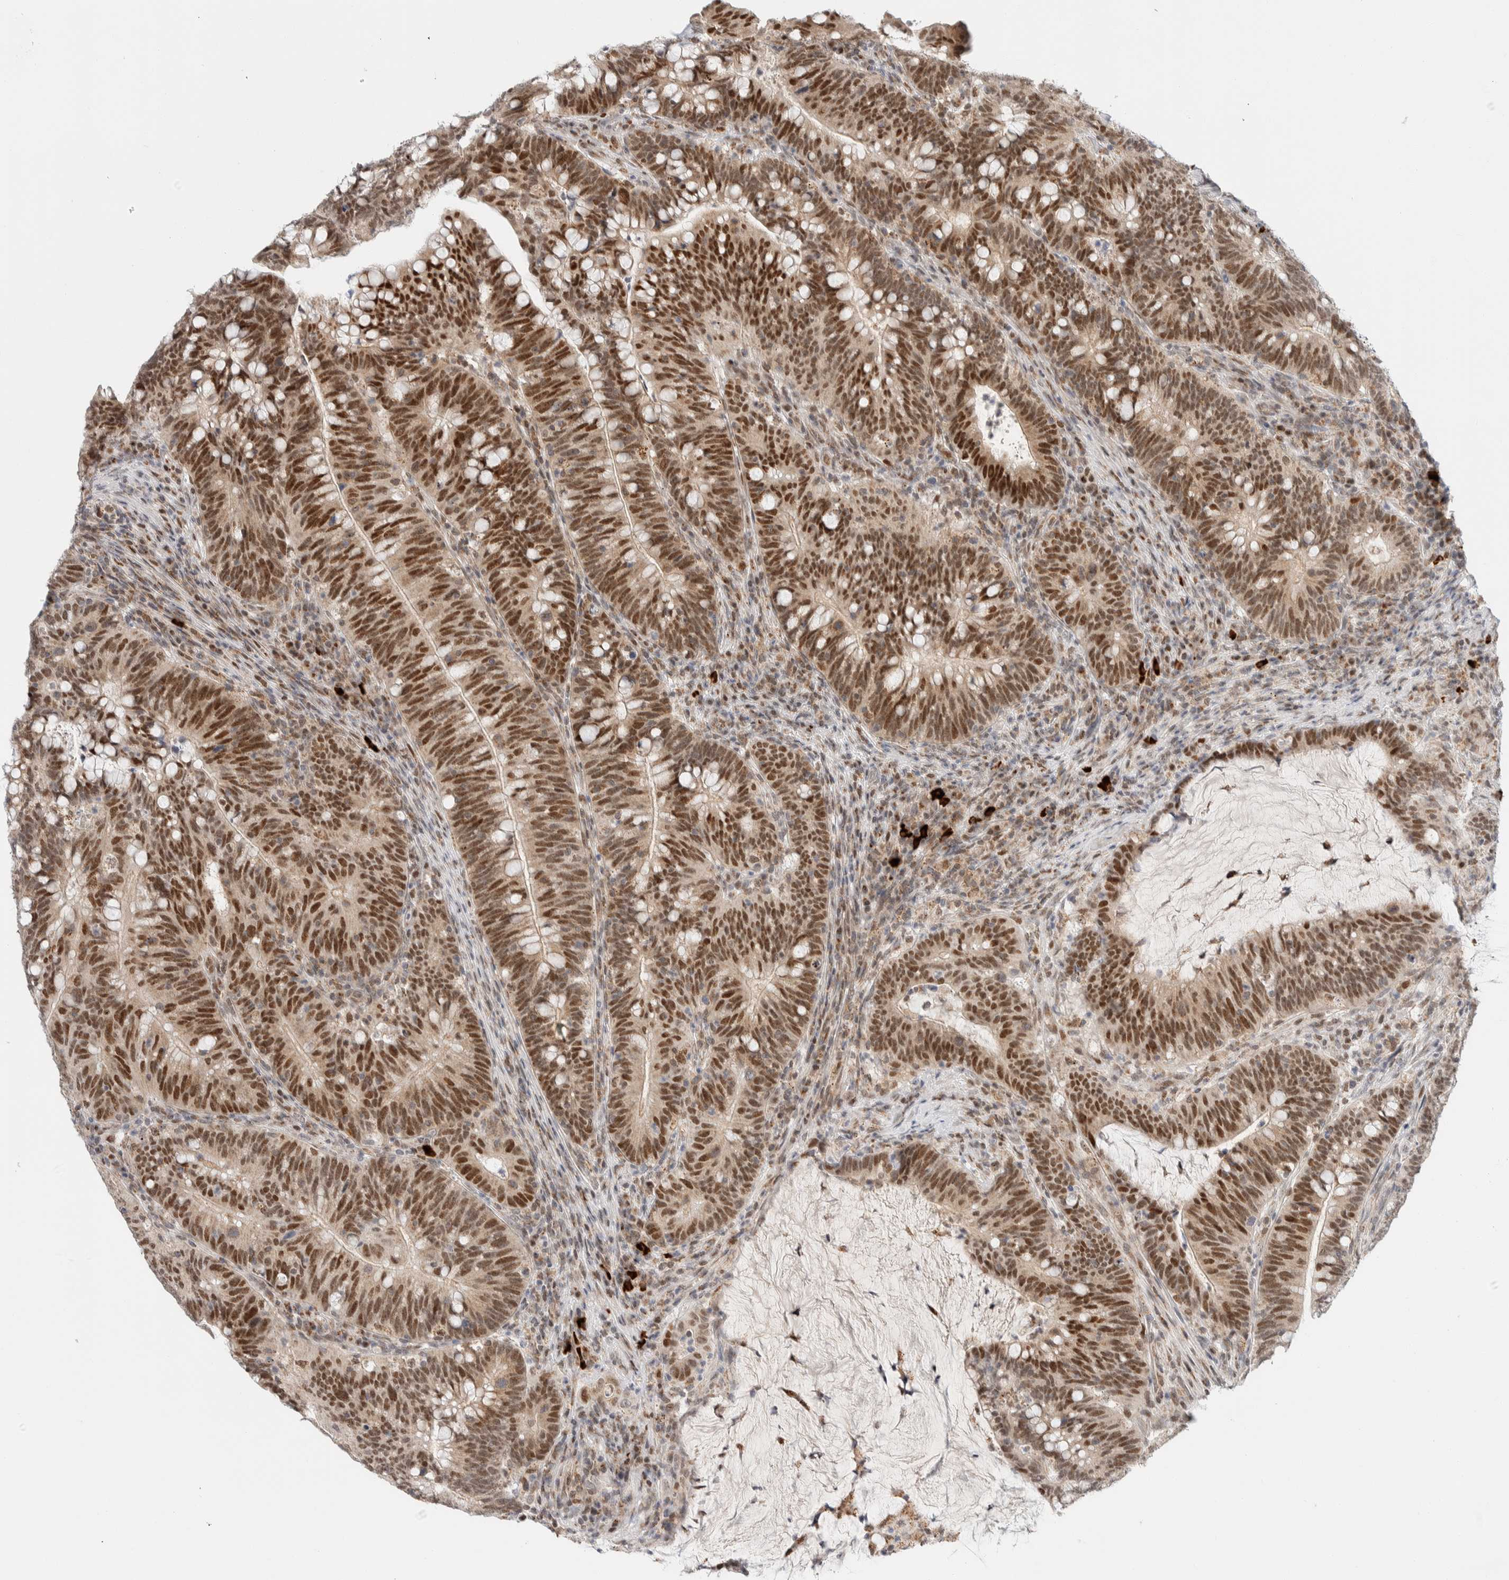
{"staining": {"intensity": "strong", "quantity": ">75%", "location": "nuclear"}, "tissue": "colorectal cancer", "cell_type": "Tumor cells", "image_type": "cancer", "snomed": [{"axis": "morphology", "description": "Adenocarcinoma, NOS"}, {"axis": "topography", "description": "Colon"}], "caption": "Strong nuclear protein expression is appreciated in about >75% of tumor cells in adenocarcinoma (colorectal).", "gene": "TSPAN32", "patient": {"sex": "female", "age": 66}}